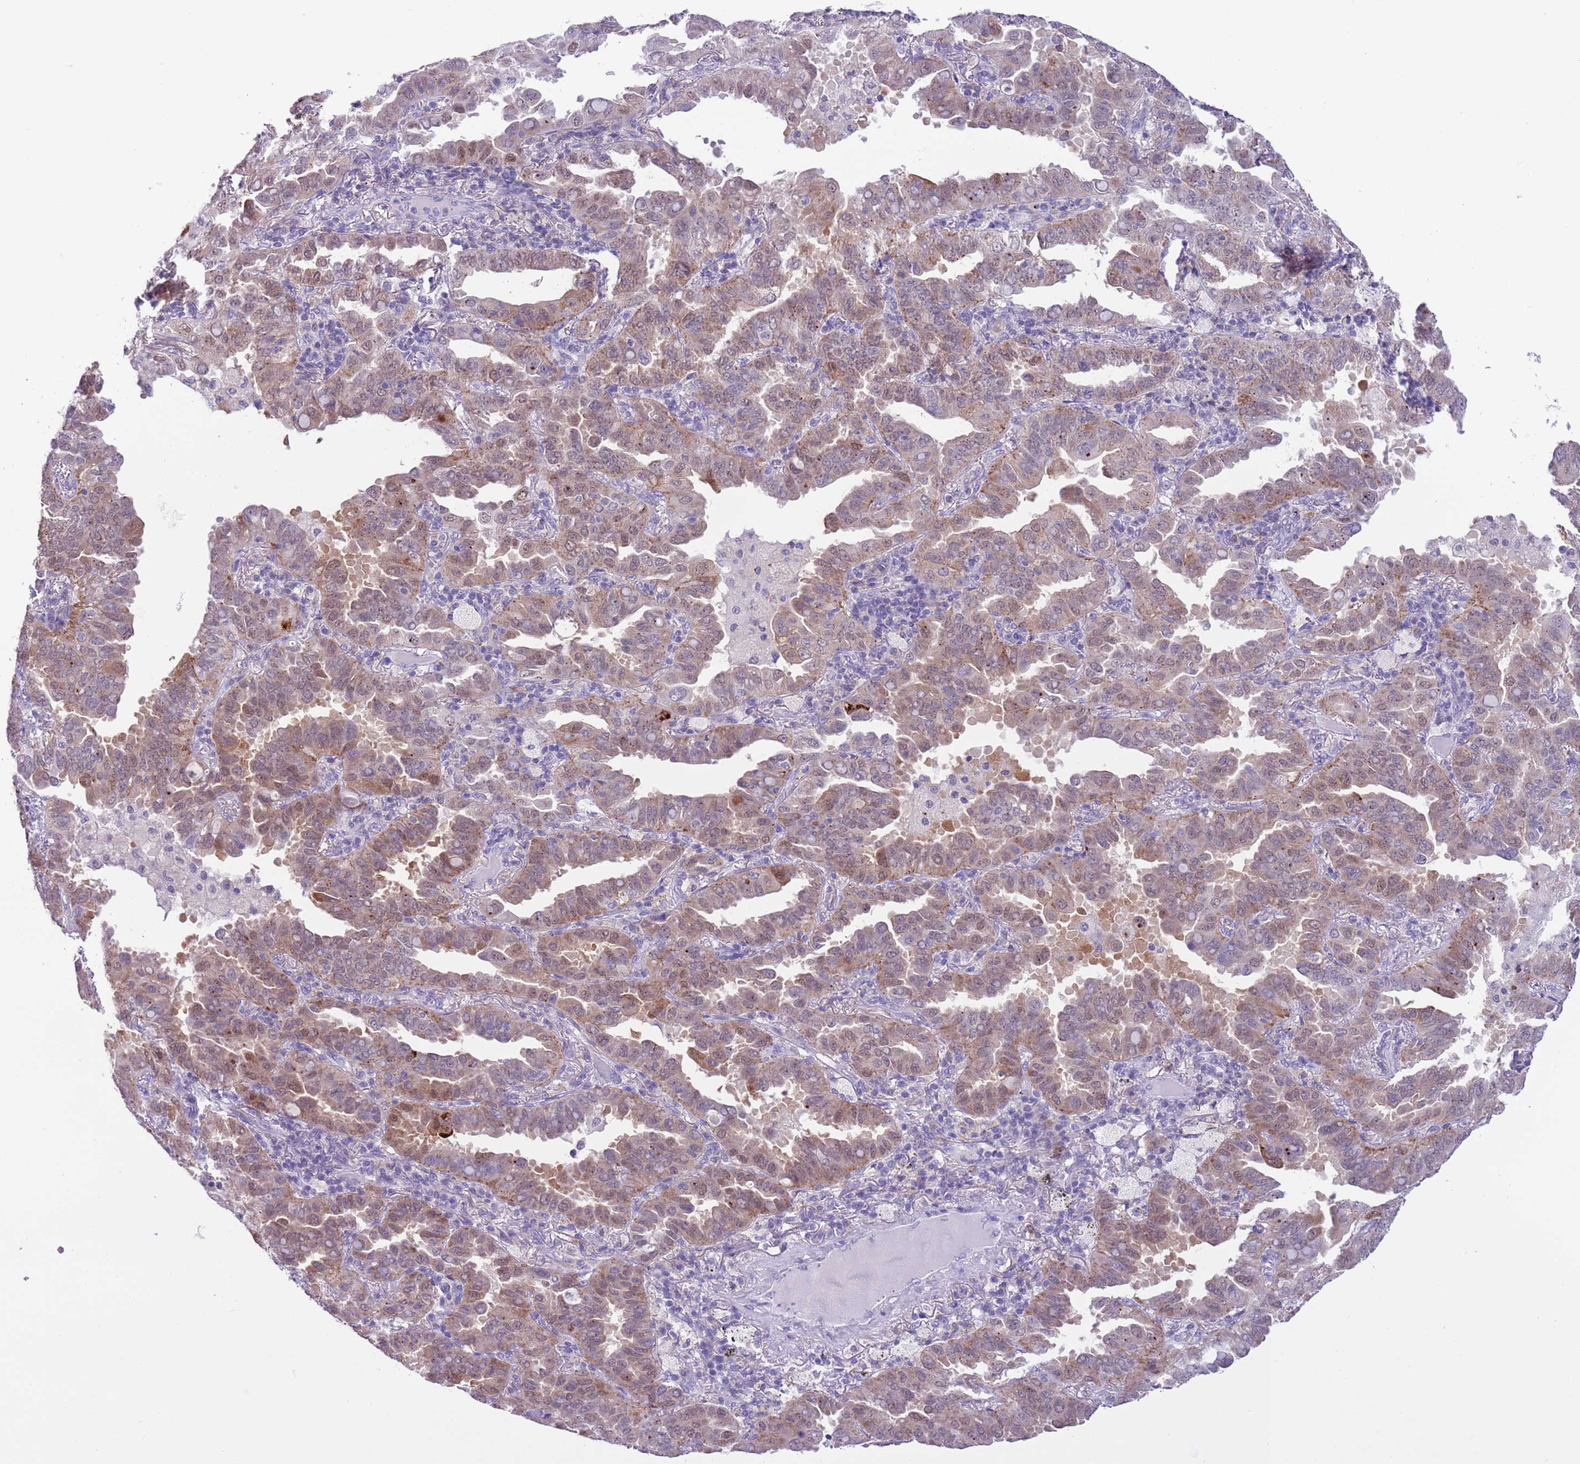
{"staining": {"intensity": "moderate", "quantity": "25%-75%", "location": "cytoplasmic/membranous,nuclear"}, "tissue": "lung cancer", "cell_type": "Tumor cells", "image_type": "cancer", "snomed": [{"axis": "morphology", "description": "Adenocarcinoma, NOS"}, {"axis": "topography", "description": "Lung"}], "caption": "Lung adenocarcinoma stained with DAB (3,3'-diaminobenzidine) IHC exhibits medium levels of moderate cytoplasmic/membranous and nuclear expression in approximately 25%-75% of tumor cells. (Stains: DAB (3,3'-diaminobenzidine) in brown, nuclei in blue, Microscopy: brightfield microscopy at high magnification).", "gene": "PFKFB2", "patient": {"sex": "male", "age": 64}}